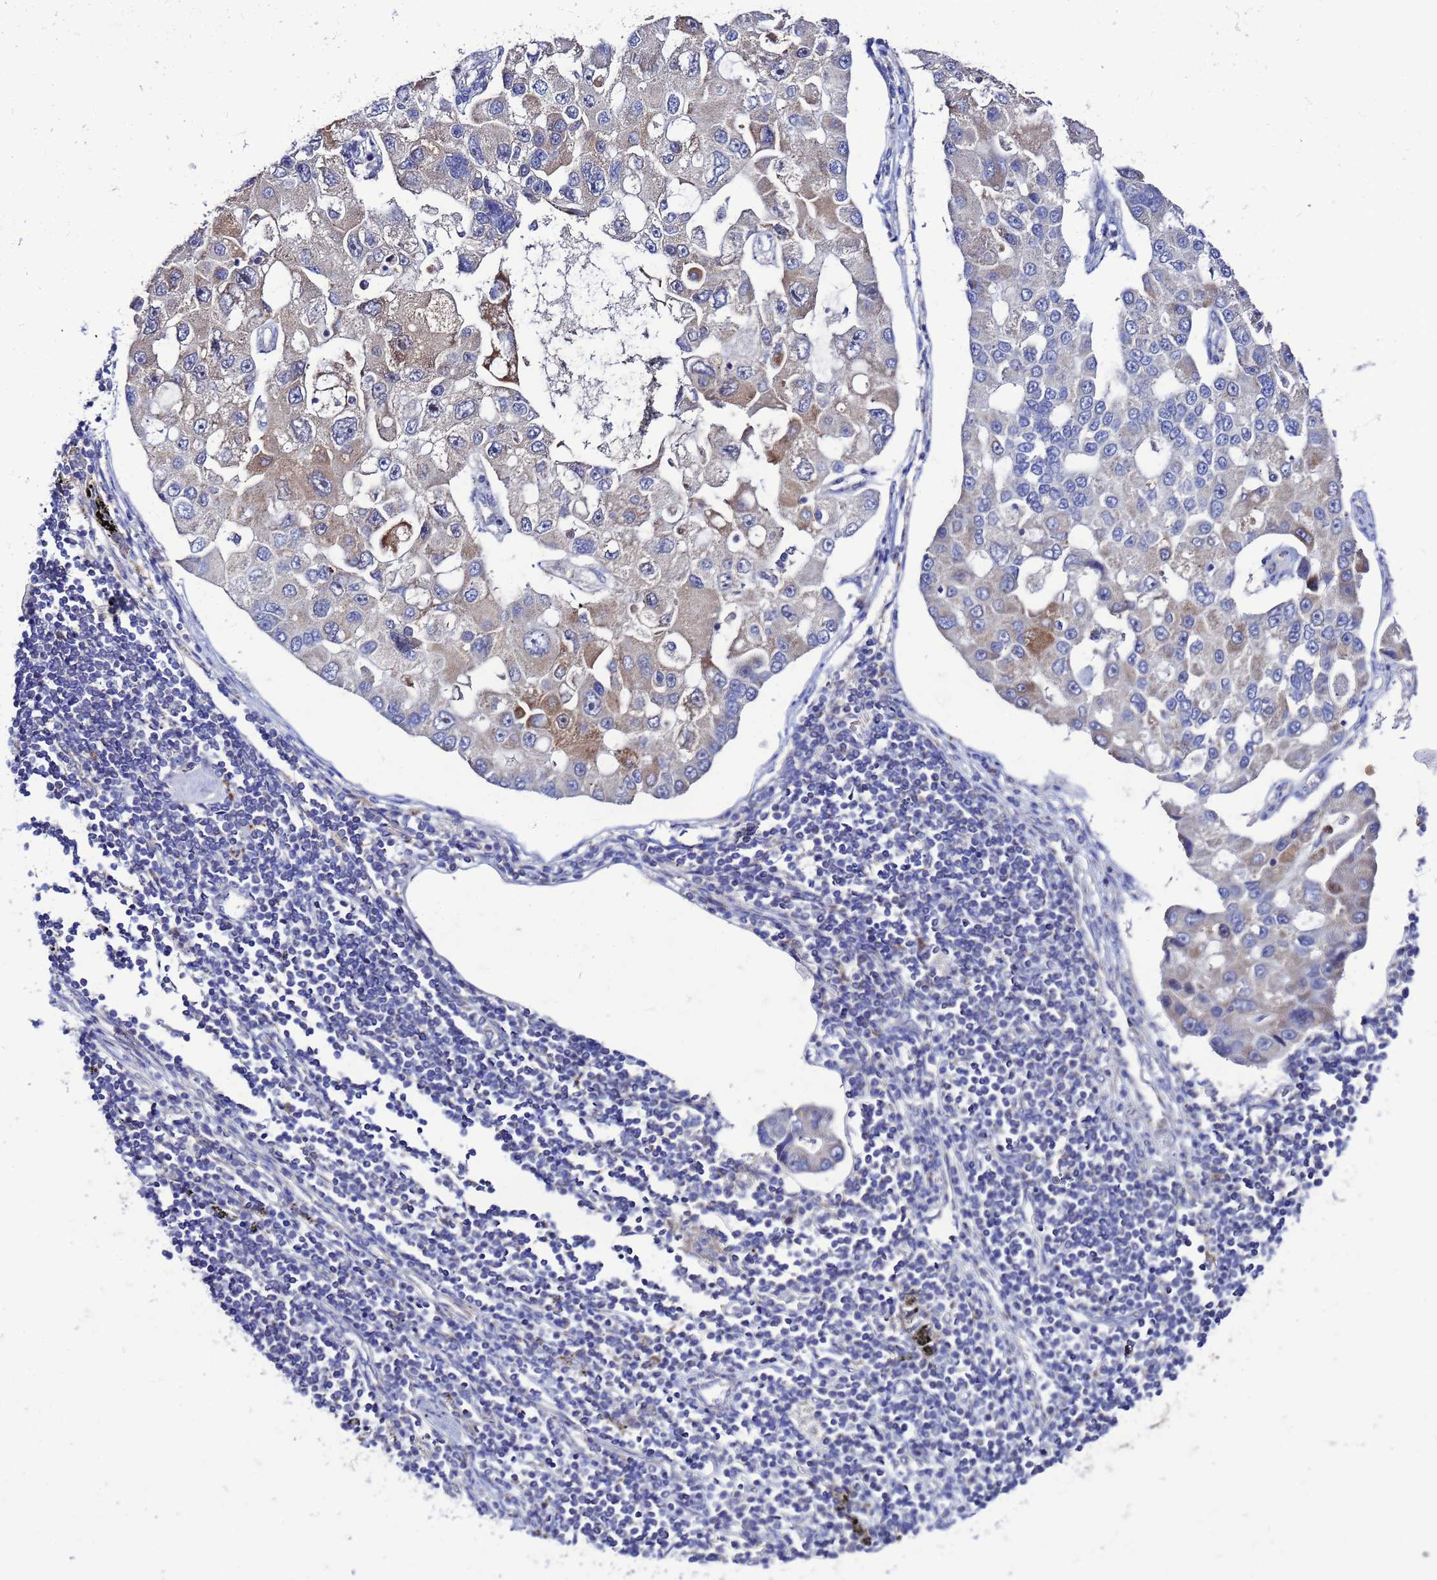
{"staining": {"intensity": "moderate", "quantity": "<25%", "location": "cytoplasmic/membranous"}, "tissue": "lung cancer", "cell_type": "Tumor cells", "image_type": "cancer", "snomed": [{"axis": "morphology", "description": "Adenocarcinoma, NOS"}, {"axis": "topography", "description": "Lung"}], "caption": "Lung cancer (adenocarcinoma) was stained to show a protein in brown. There is low levels of moderate cytoplasmic/membranous positivity in approximately <25% of tumor cells.", "gene": "FAHD2A", "patient": {"sex": "female", "age": 54}}